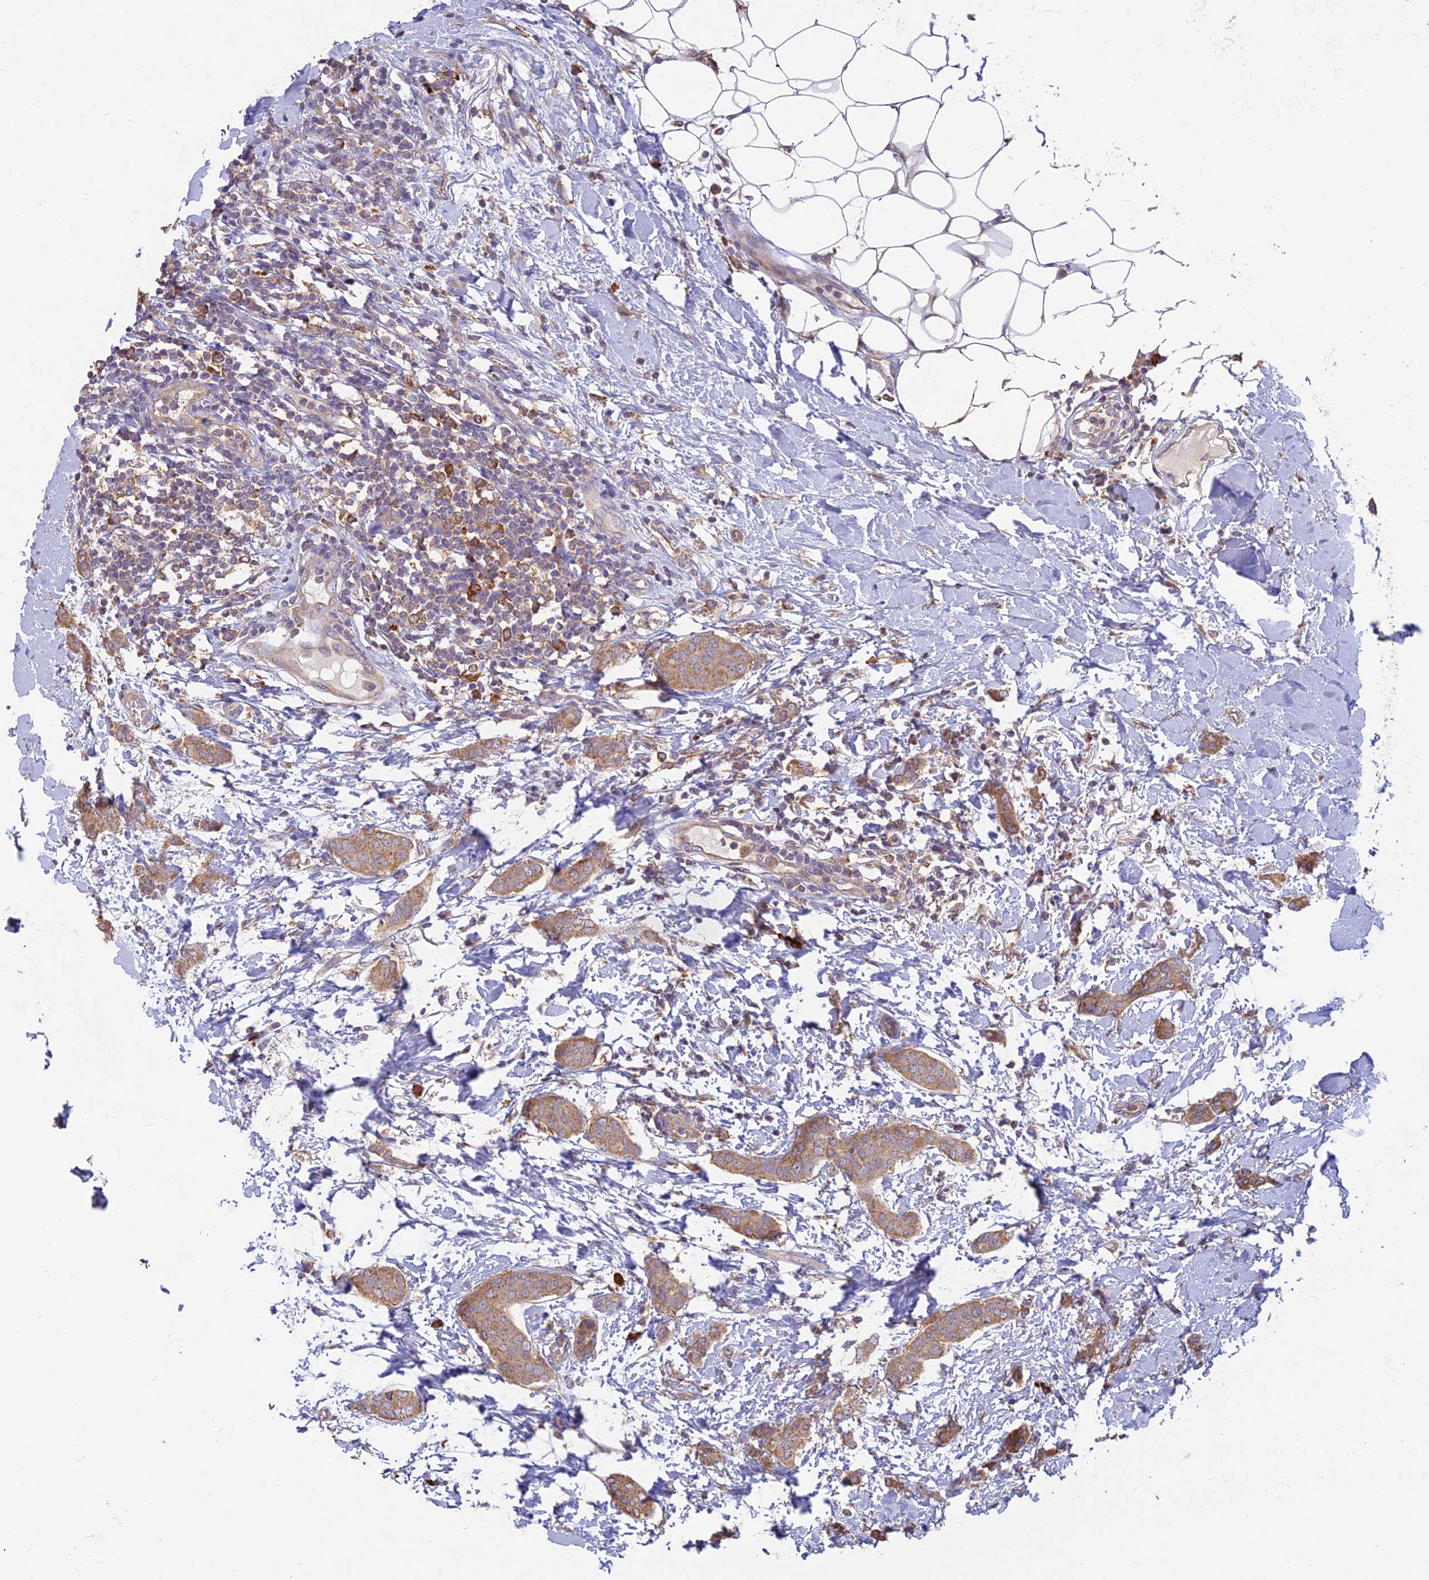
{"staining": {"intensity": "moderate", "quantity": ">75%", "location": "cytoplasmic/membranous"}, "tissue": "breast cancer", "cell_type": "Tumor cells", "image_type": "cancer", "snomed": [{"axis": "morphology", "description": "Duct carcinoma"}, {"axis": "topography", "description": "Breast"}], "caption": "This histopathology image exhibits immunohistochemistry (IHC) staining of breast cancer (intraductal carcinoma), with medium moderate cytoplasmic/membranous staining in about >75% of tumor cells.", "gene": "NXNL2", "patient": {"sex": "female", "age": 72}}